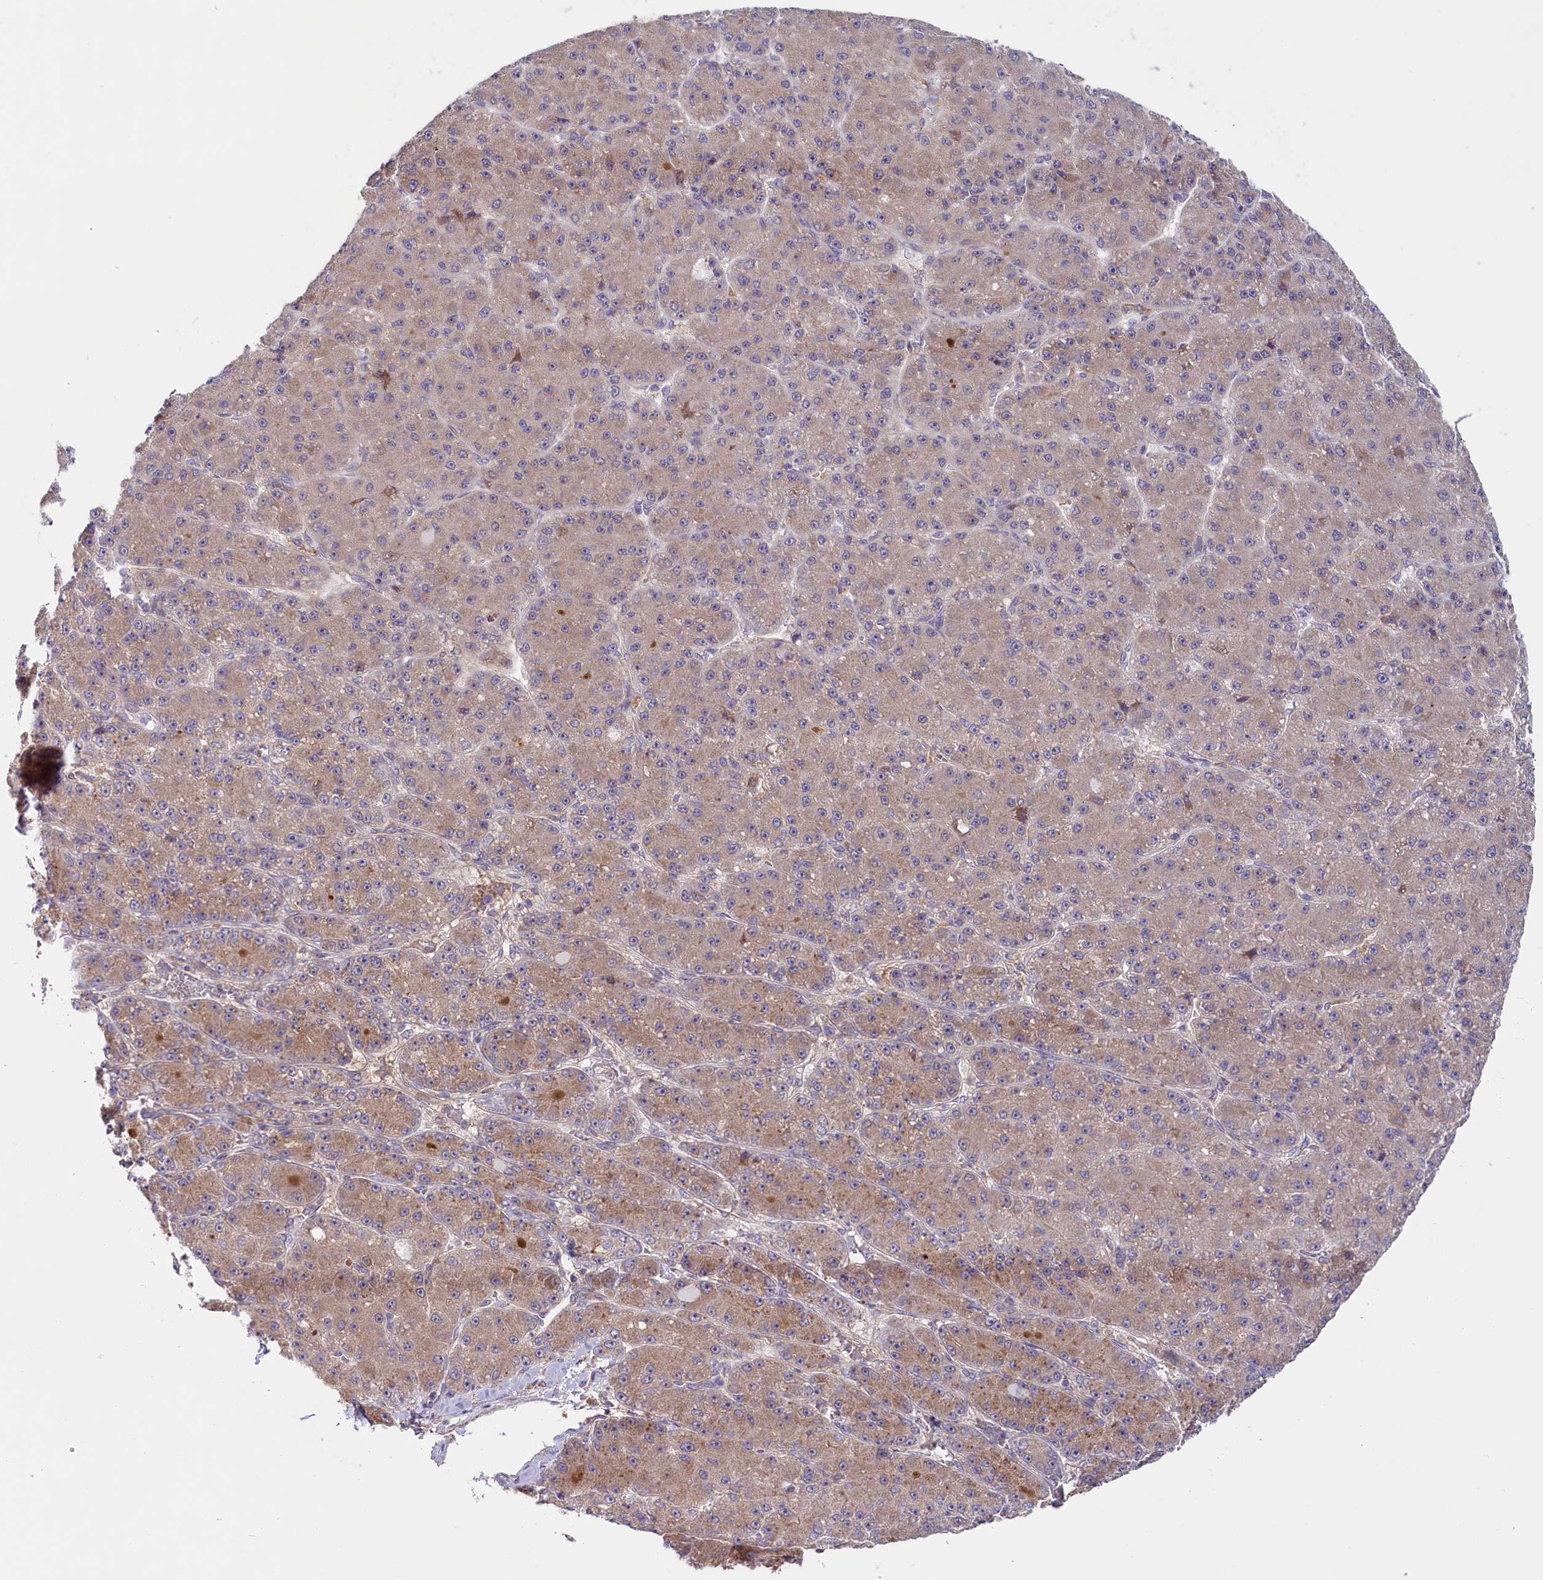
{"staining": {"intensity": "weak", "quantity": ">75%", "location": "cytoplasmic/membranous"}, "tissue": "liver cancer", "cell_type": "Tumor cells", "image_type": "cancer", "snomed": [{"axis": "morphology", "description": "Carcinoma, Hepatocellular, NOS"}, {"axis": "topography", "description": "Liver"}], "caption": "Human hepatocellular carcinoma (liver) stained with a brown dye reveals weak cytoplasmic/membranous positive expression in about >75% of tumor cells.", "gene": "COG8", "patient": {"sex": "male", "age": 67}}